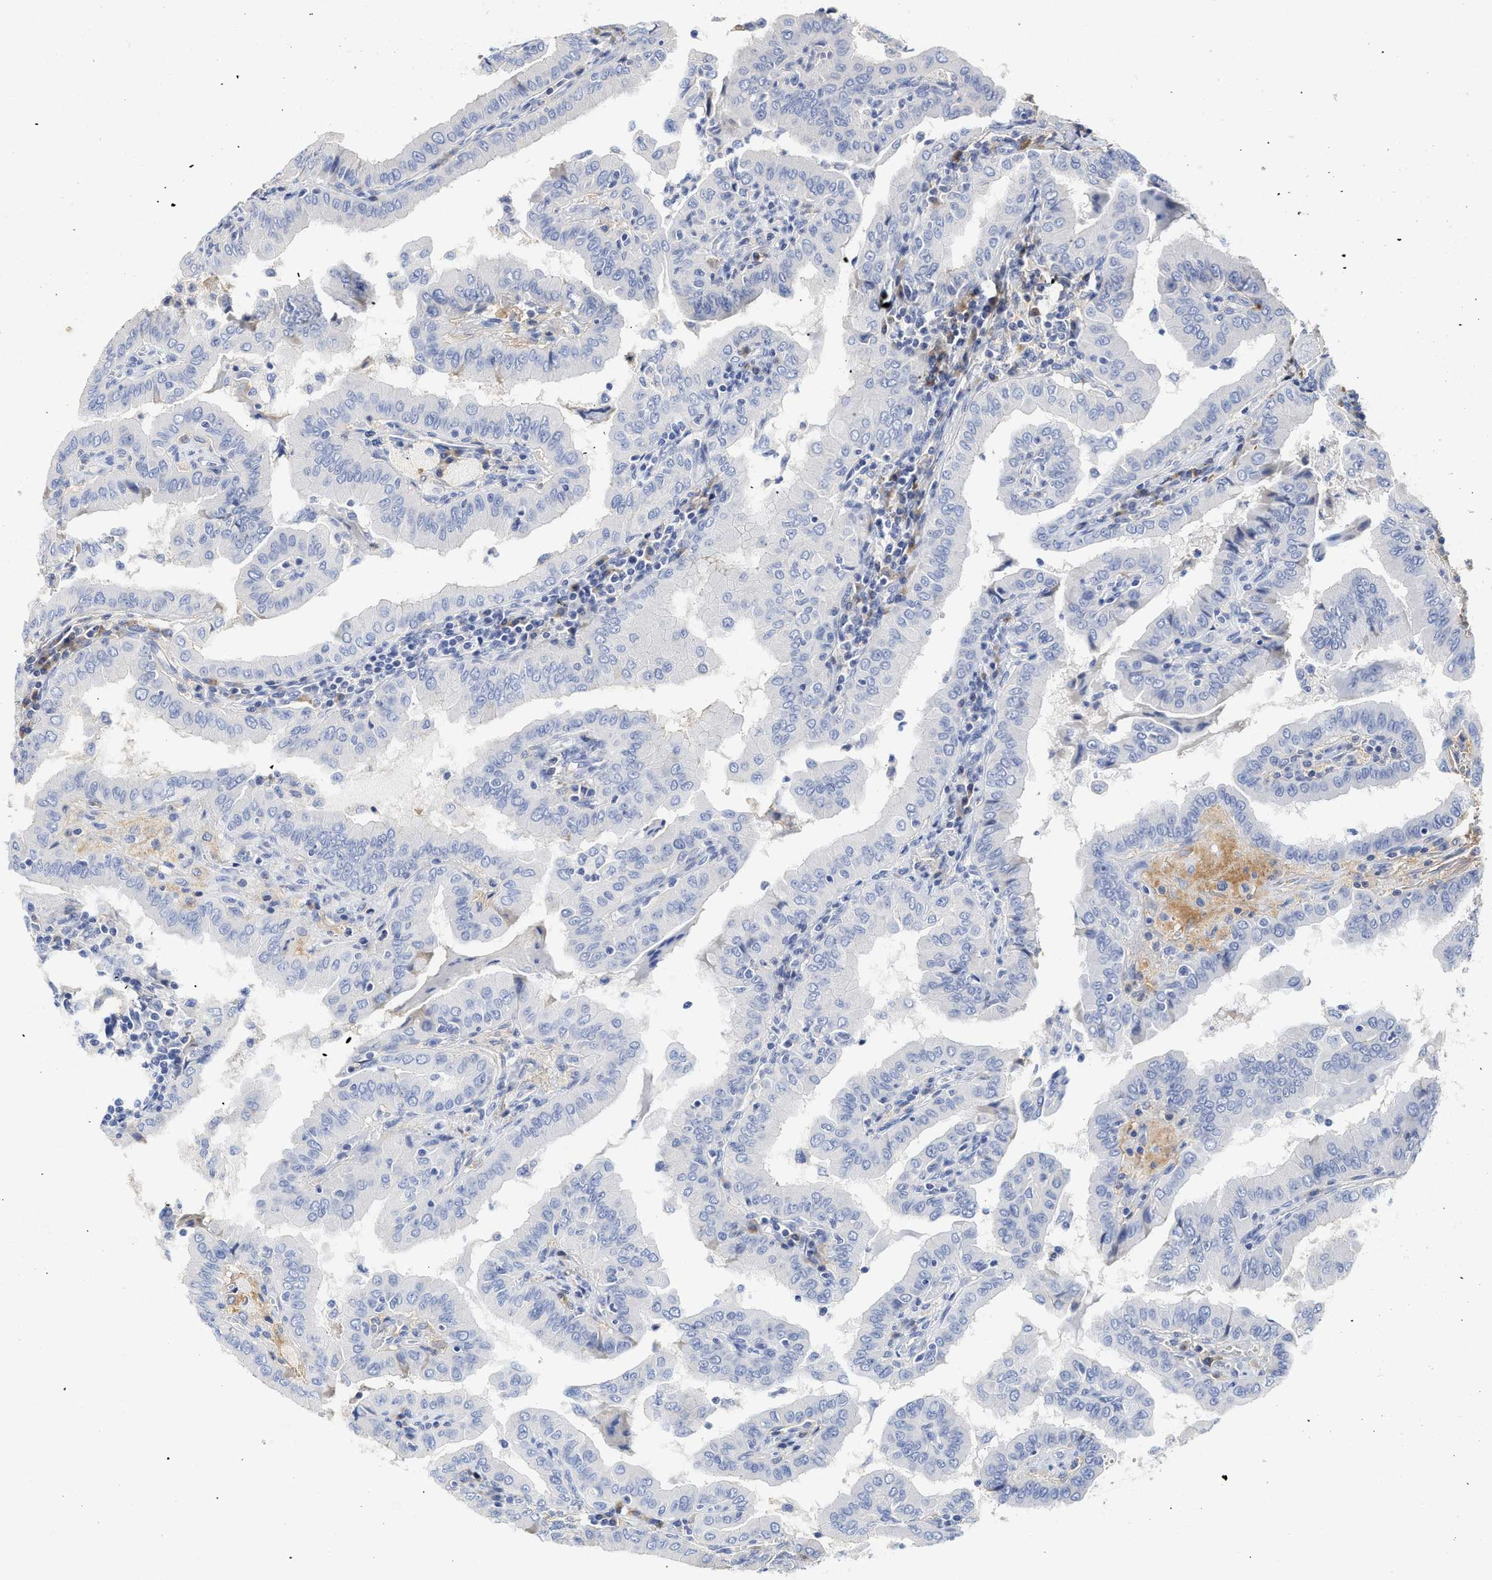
{"staining": {"intensity": "negative", "quantity": "none", "location": "none"}, "tissue": "thyroid cancer", "cell_type": "Tumor cells", "image_type": "cancer", "snomed": [{"axis": "morphology", "description": "Papillary adenocarcinoma, NOS"}, {"axis": "topography", "description": "Thyroid gland"}], "caption": "High magnification brightfield microscopy of thyroid cancer stained with DAB (brown) and counterstained with hematoxylin (blue): tumor cells show no significant positivity. Nuclei are stained in blue.", "gene": "C2", "patient": {"sex": "male", "age": 33}}